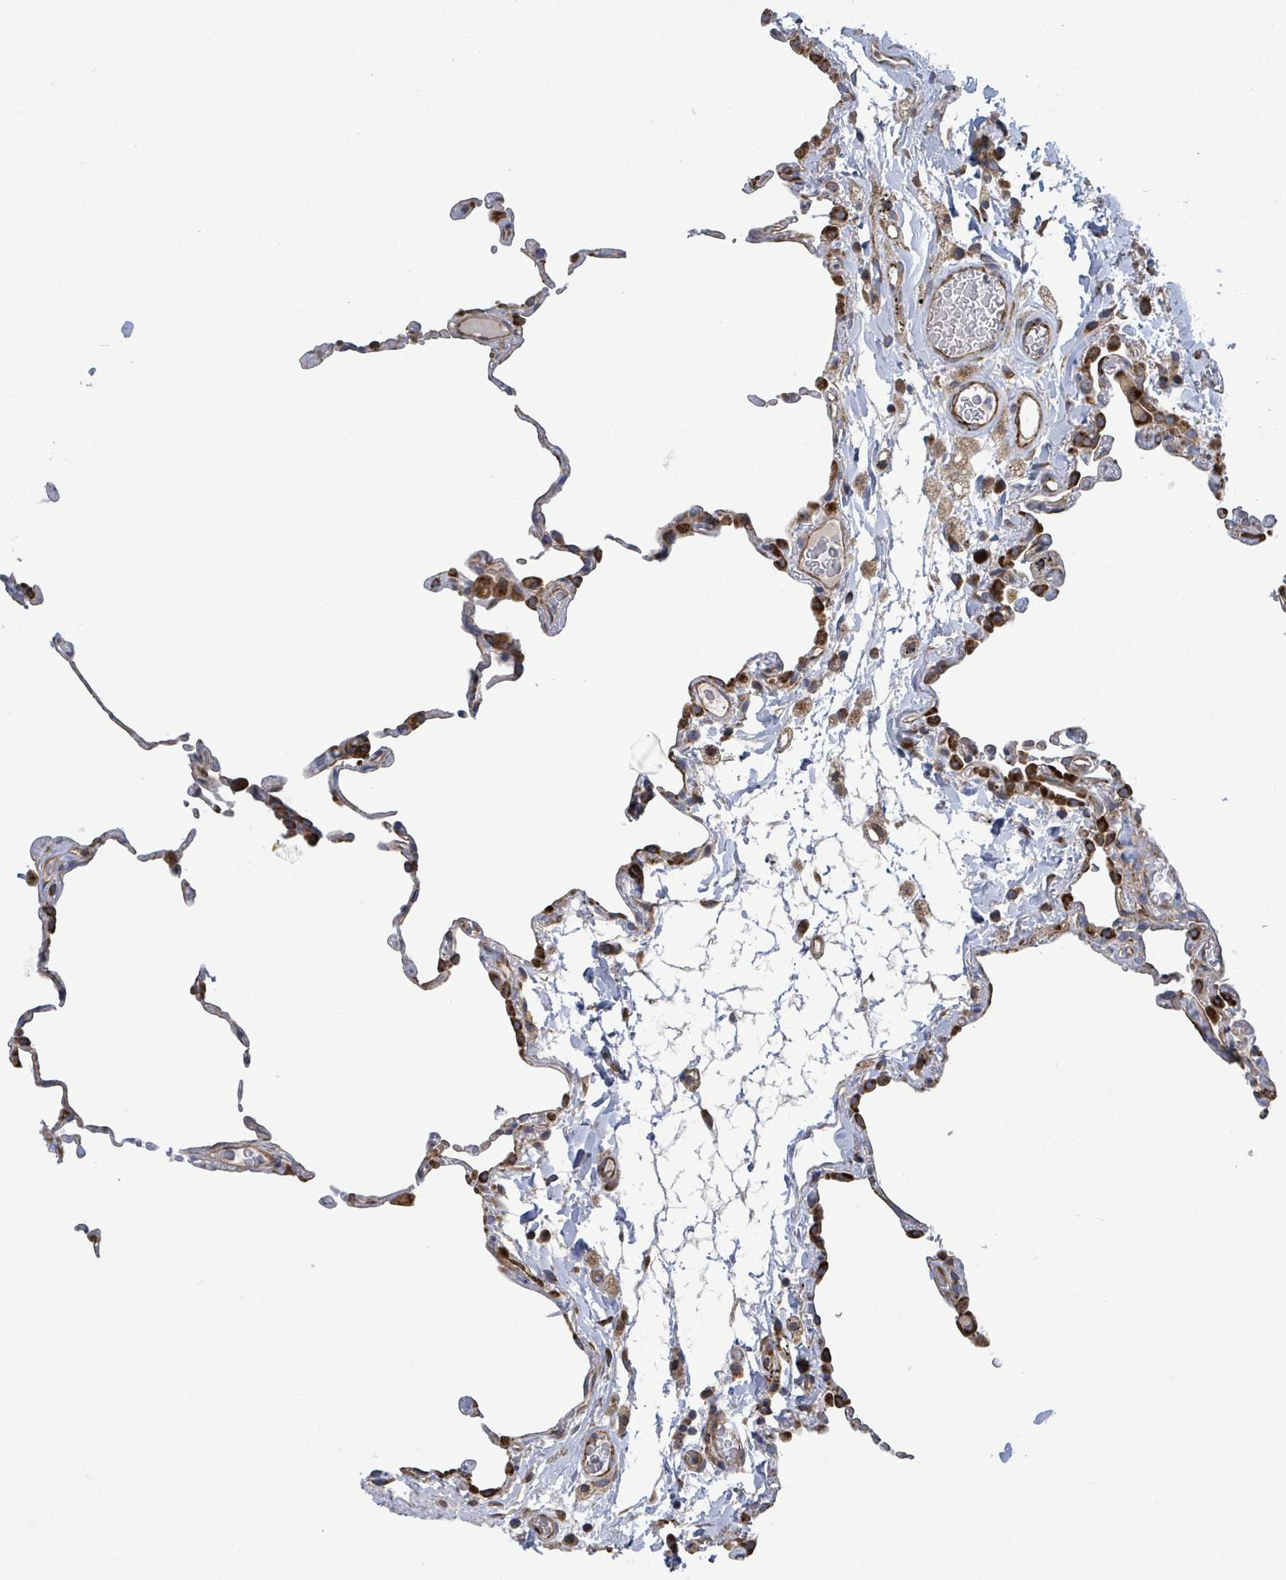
{"staining": {"intensity": "strong", "quantity": "<25%", "location": "cytoplasmic/membranous"}, "tissue": "lung", "cell_type": "Alveolar cells", "image_type": "normal", "snomed": [{"axis": "morphology", "description": "Normal tissue, NOS"}, {"axis": "topography", "description": "Lung"}], "caption": "Lung stained with DAB (3,3'-diaminobenzidine) immunohistochemistry displays medium levels of strong cytoplasmic/membranous staining in about <25% of alveolar cells.", "gene": "NOMO1", "patient": {"sex": "female", "age": 57}}